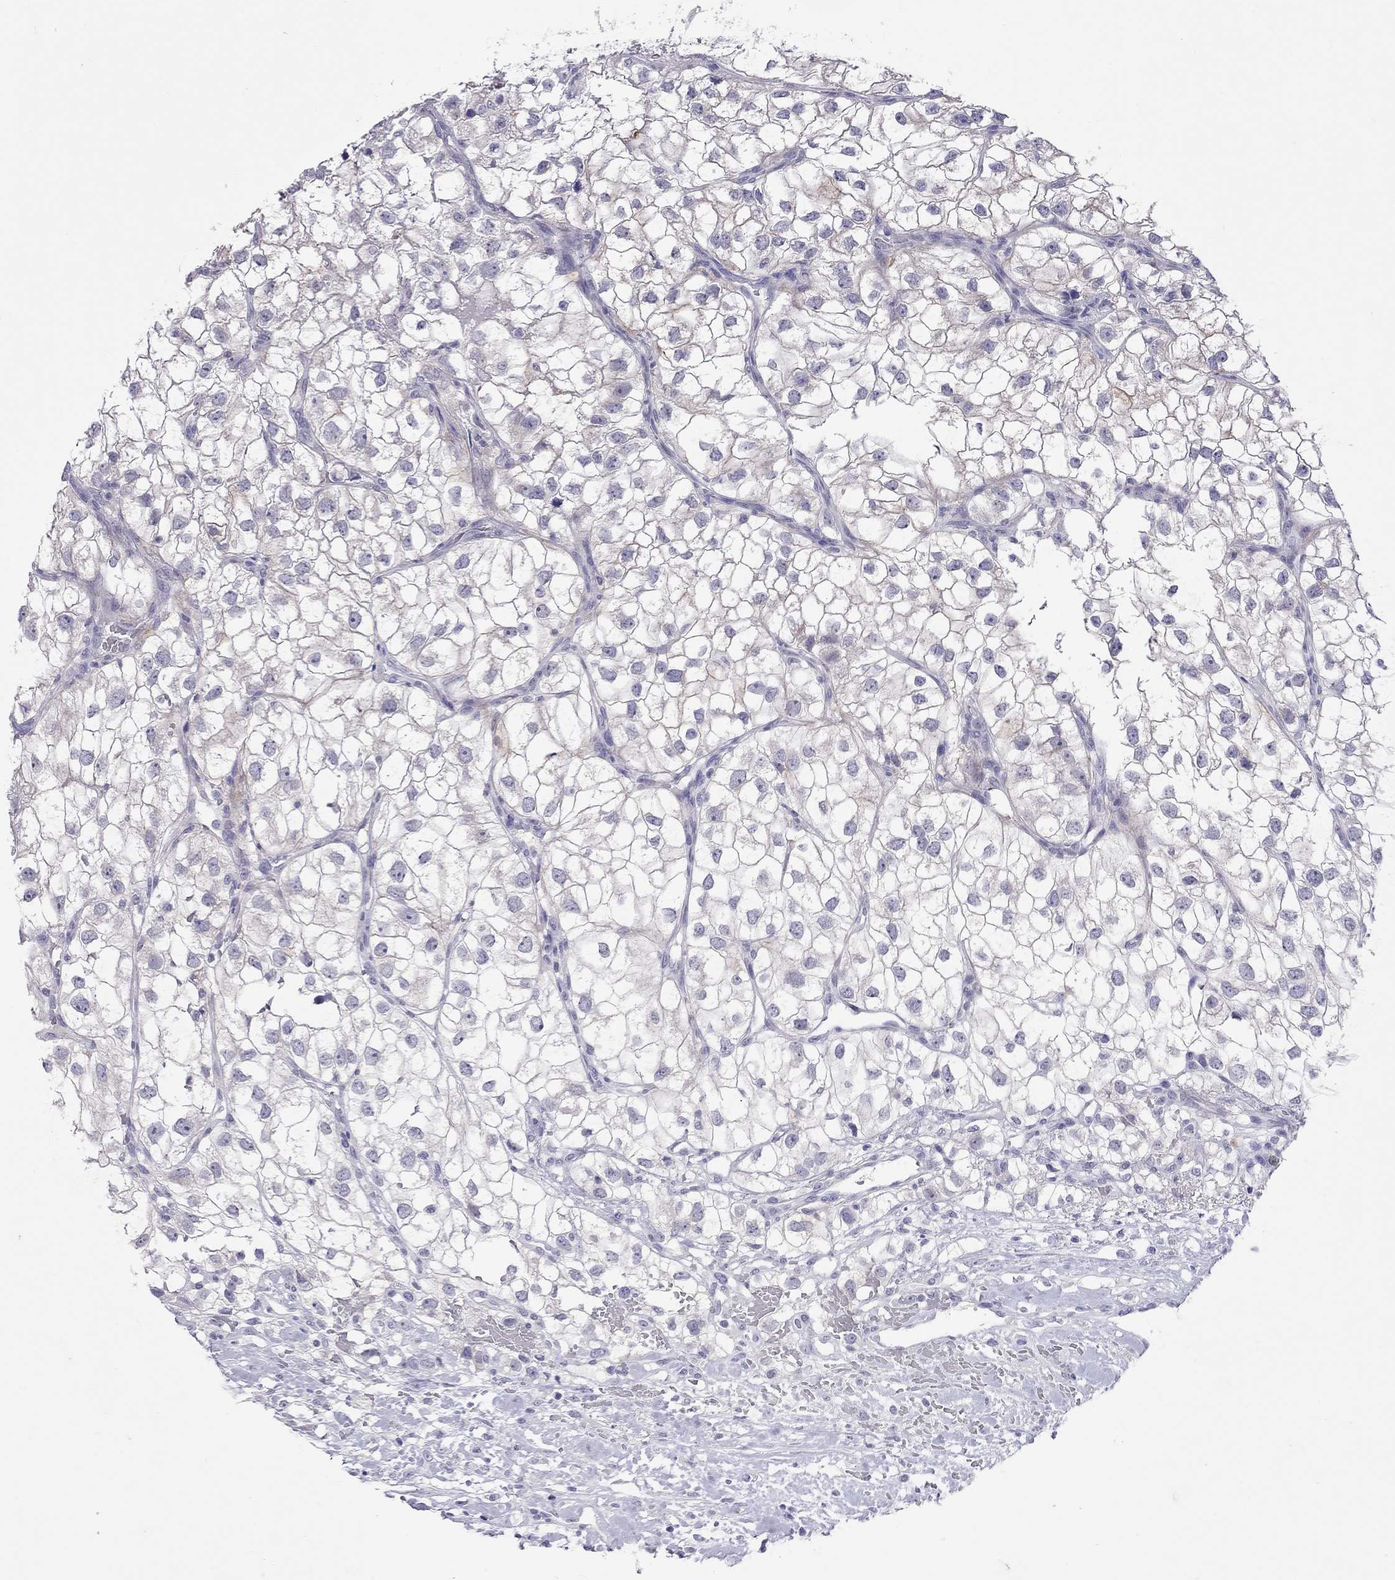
{"staining": {"intensity": "negative", "quantity": "none", "location": "none"}, "tissue": "renal cancer", "cell_type": "Tumor cells", "image_type": "cancer", "snomed": [{"axis": "morphology", "description": "Adenocarcinoma, NOS"}, {"axis": "topography", "description": "Kidney"}], "caption": "Renal adenocarcinoma was stained to show a protein in brown. There is no significant expression in tumor cells.", "gene": "SLAMF1", "patient": {"sex": "male", "age": 59}}